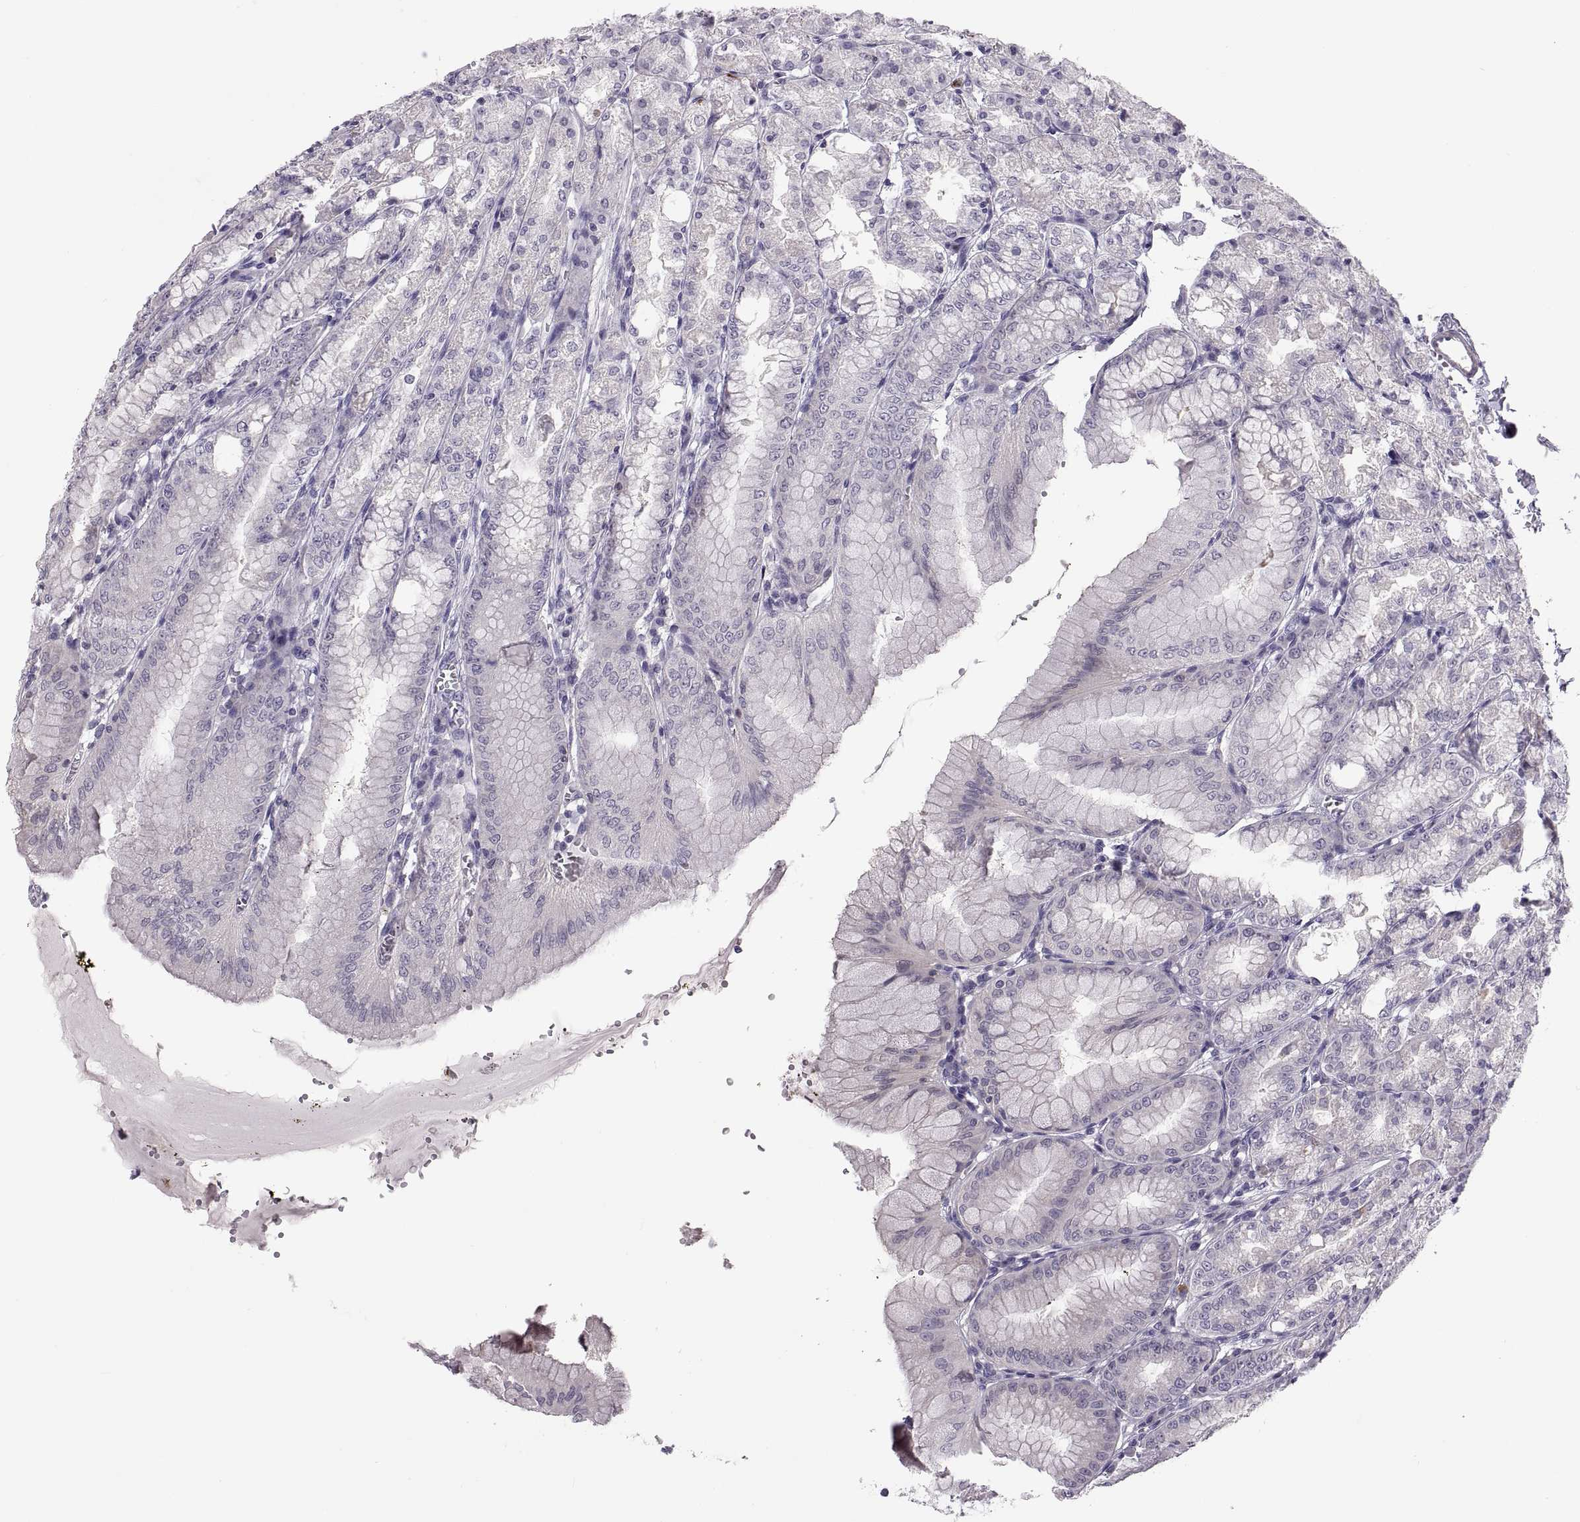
{"staining": {"intensity": "negative", "quantity": "none", "location": "none"}, "tissue": "stomach", "cell_type": "Glandular cells", "image_type": "normal", "snomed": [{"axis": "morphology", "description": "Normal tissue, NOS"}, {"axis": "topography", "description": "Stomach, lower"}], "caption": "This is an immunohistochemistry histopathology image of unremarkable stomach. There is no expression in glandular cells.", "gene": "TTC21A", "patient": {"sex": "male", "age": 71}}